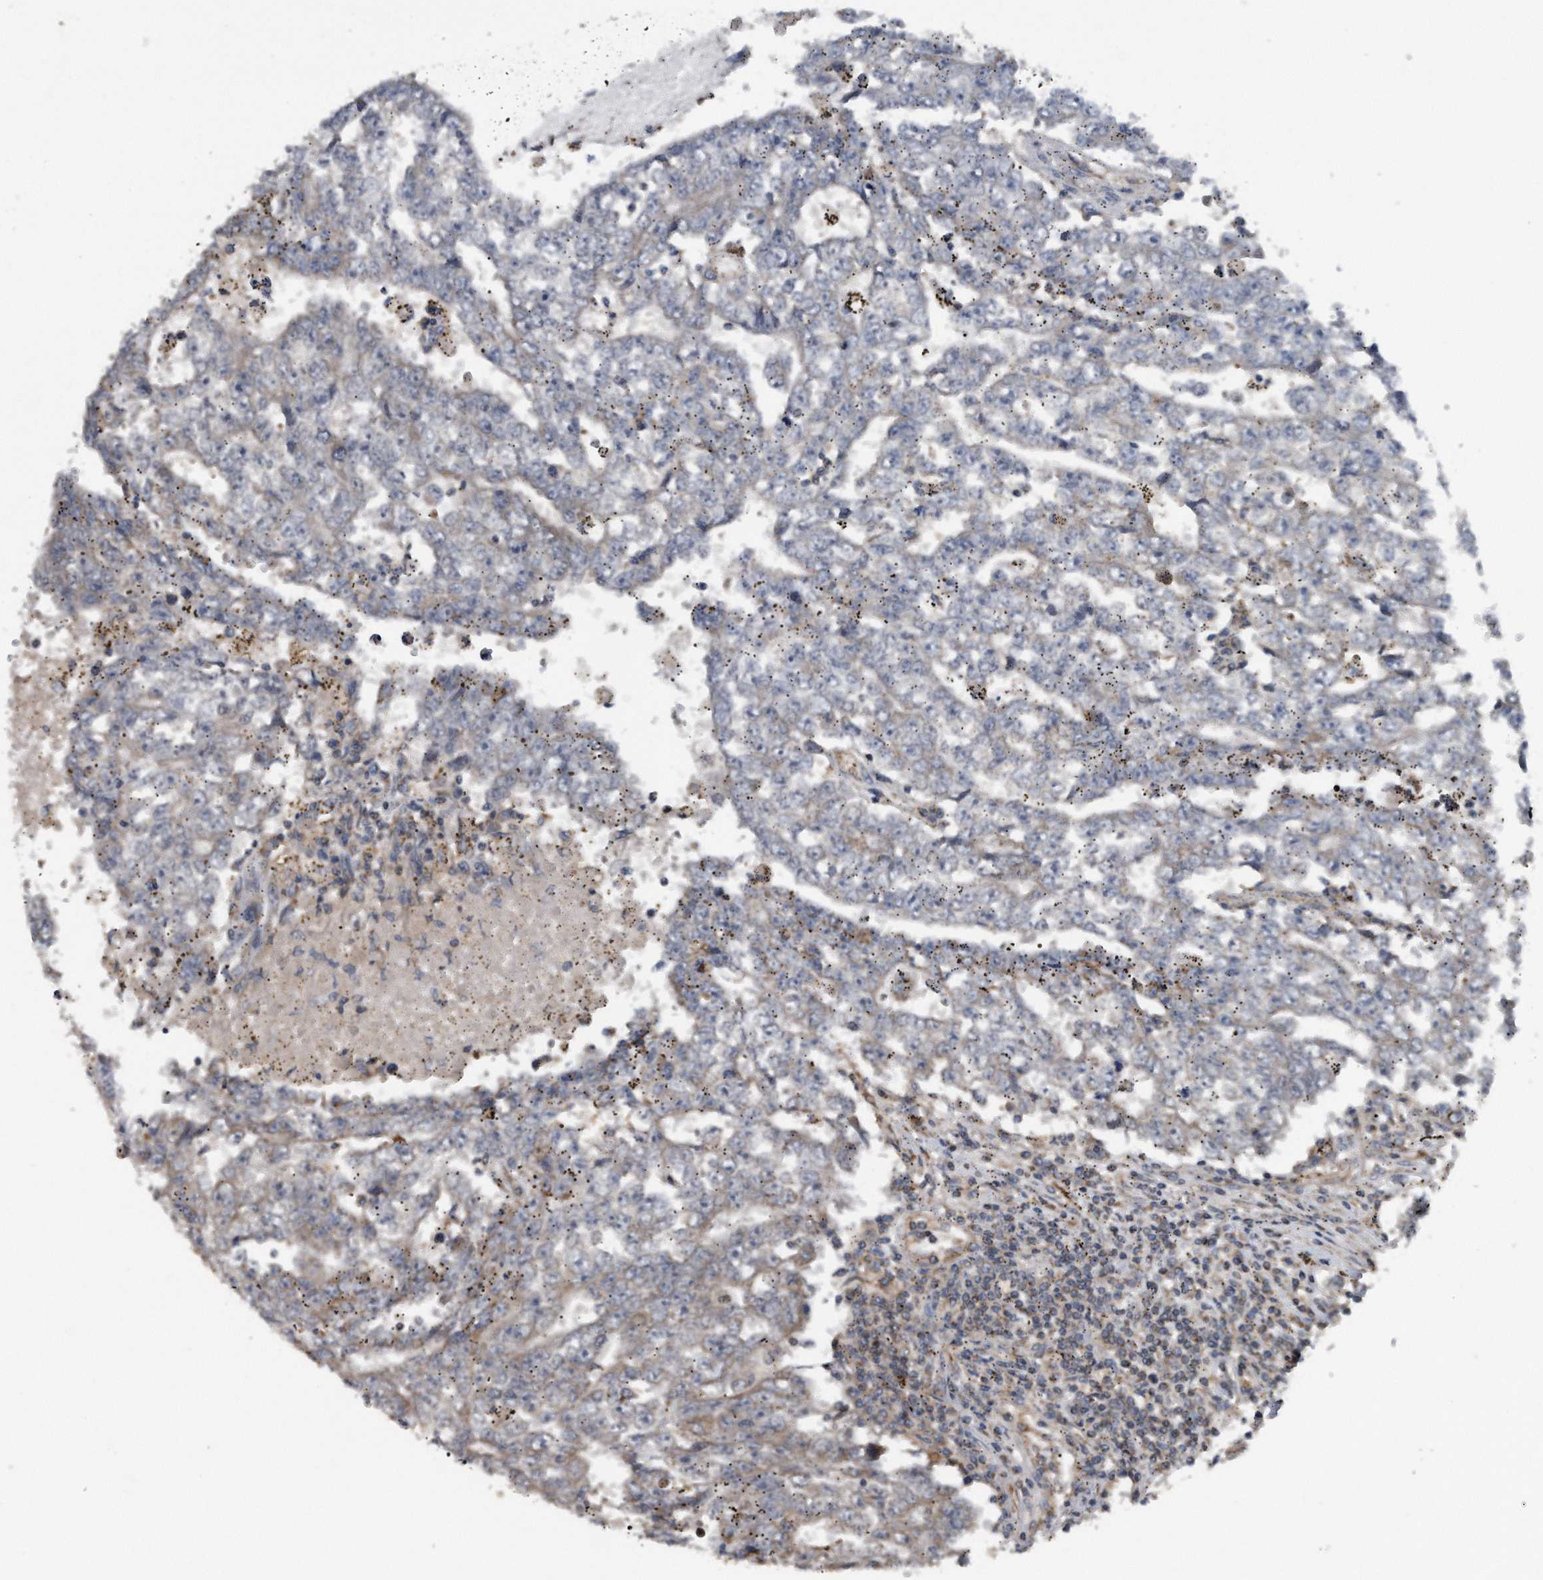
{"staining": {"intensity": "moderate", "quantity": "25%-75%", "location": "cytoplasmic/membranous"}, "tissue": "testis cancer", "cell_type": "Tumor cells", "image_type": "cancer", "snomed": [{"axis": "morphology", "description": "Carcinoma, Embryonal, NOS"}, {"axis": "topography", "description": "Testis"}], "caption": "Protein staining reveals moderate cytoplasmic/membranous staining in approximately 25%-75% of tumor cells in testis embryonal carcinoma. The staining was performed using DAB (3,3'-diaminobenzidine), with brown indicating positive protein expression. Nuclei are stained blue with hematoxylin.", "gene": "ALPK2", "patient": {"sex": "male", "age": 25}}